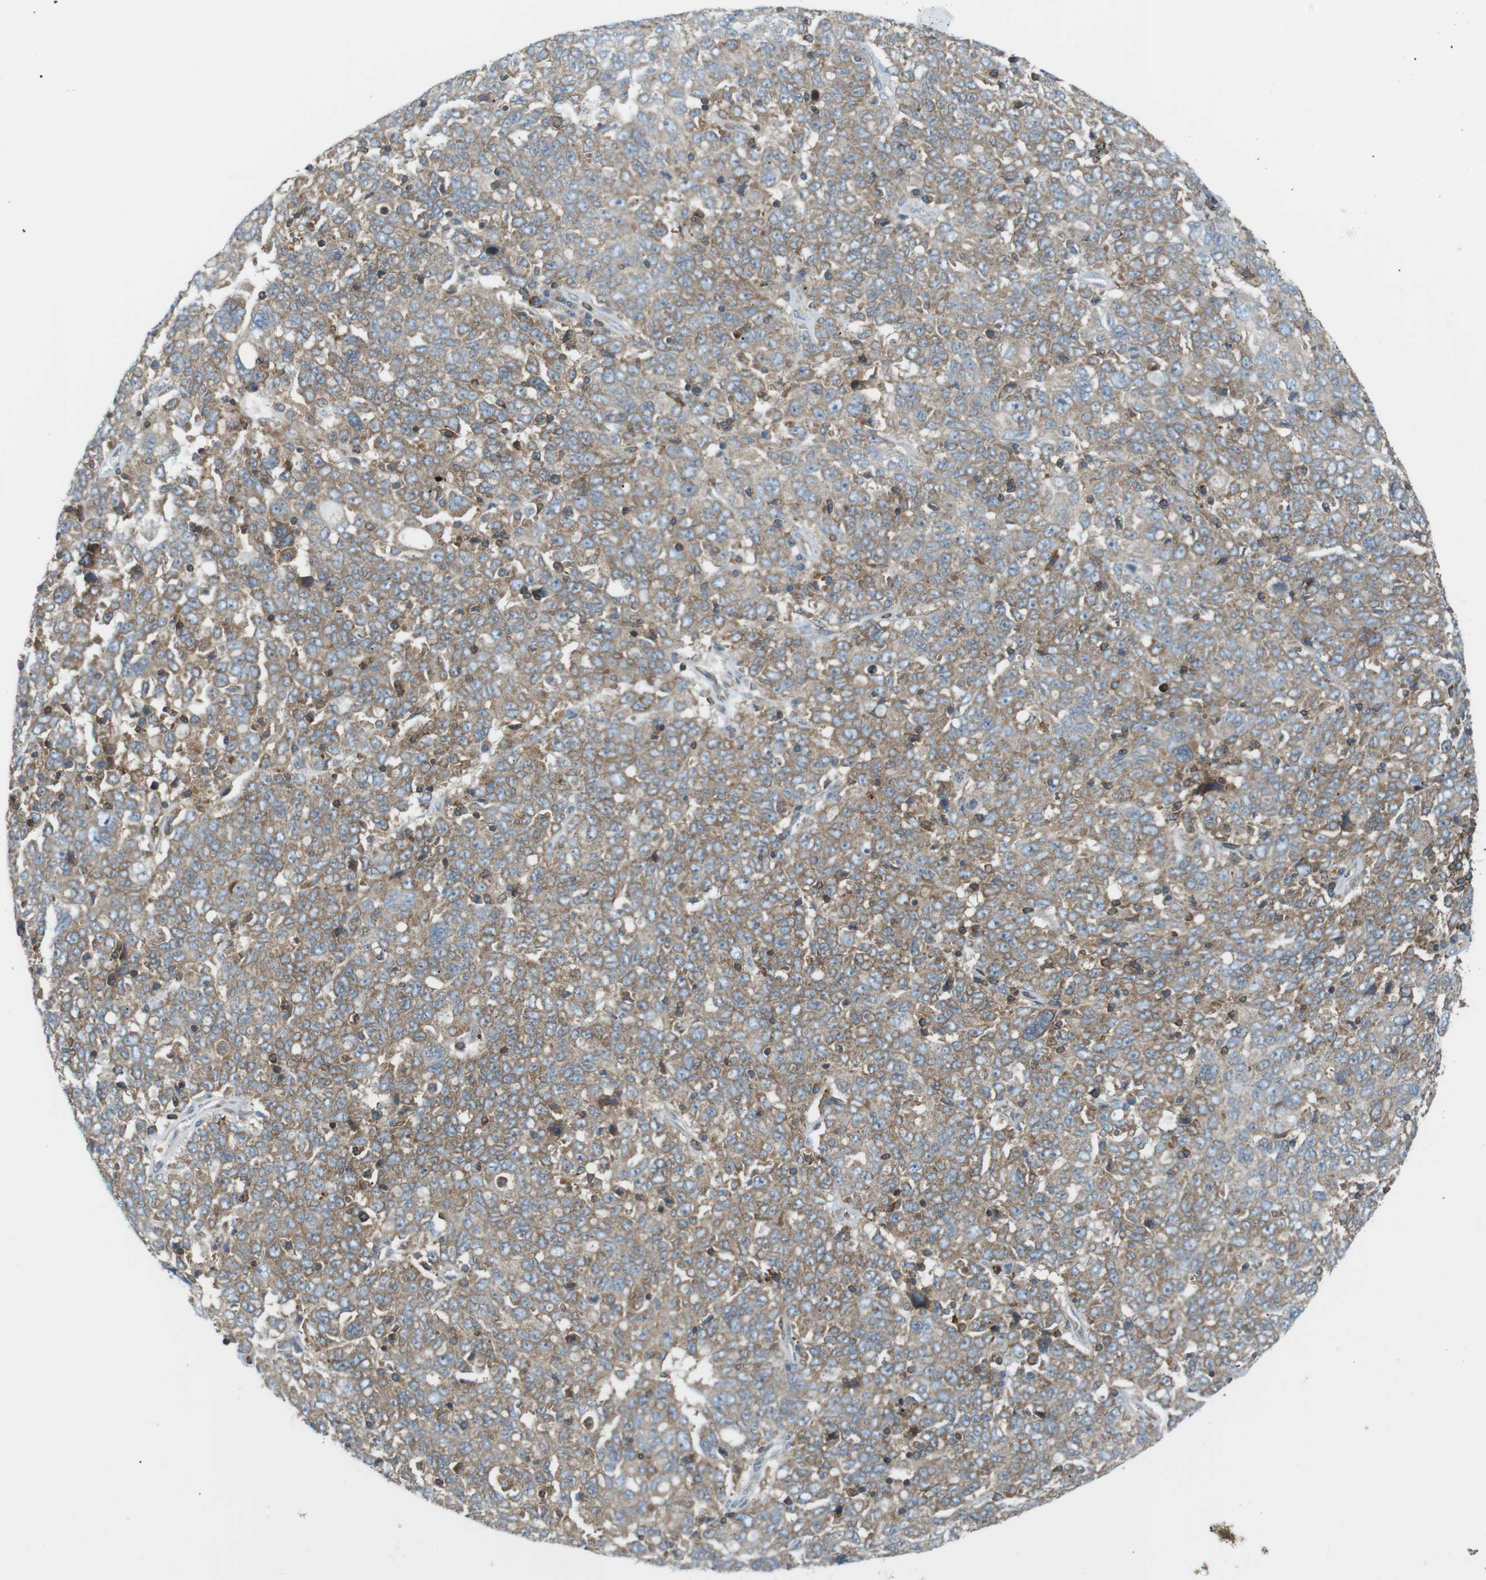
{"staining": {"intensity": "weak", "quantity": ">75%", "location": "cytoplasmic/membranous"}, "tissue": "ovarian cancer", "cell_type": "Tumor cells", "image_type": "cancer", "snomed": [{"axis": "morphology", "description": "Carcinoma, endometroid"}, {"axis": "topography", "description": "Ovary"}], "caption": "A brown stain shows weak cytoplasmic/membranous expression of a protein in human ovarian cancer (endometroid carcinoma) tumor cells. (DAB (3,3'-diaminobenzidine) IHC with brightfield microscopy, high magnification).", "gene": "FLII", "patient": {"sex": "female", "age": 62}}